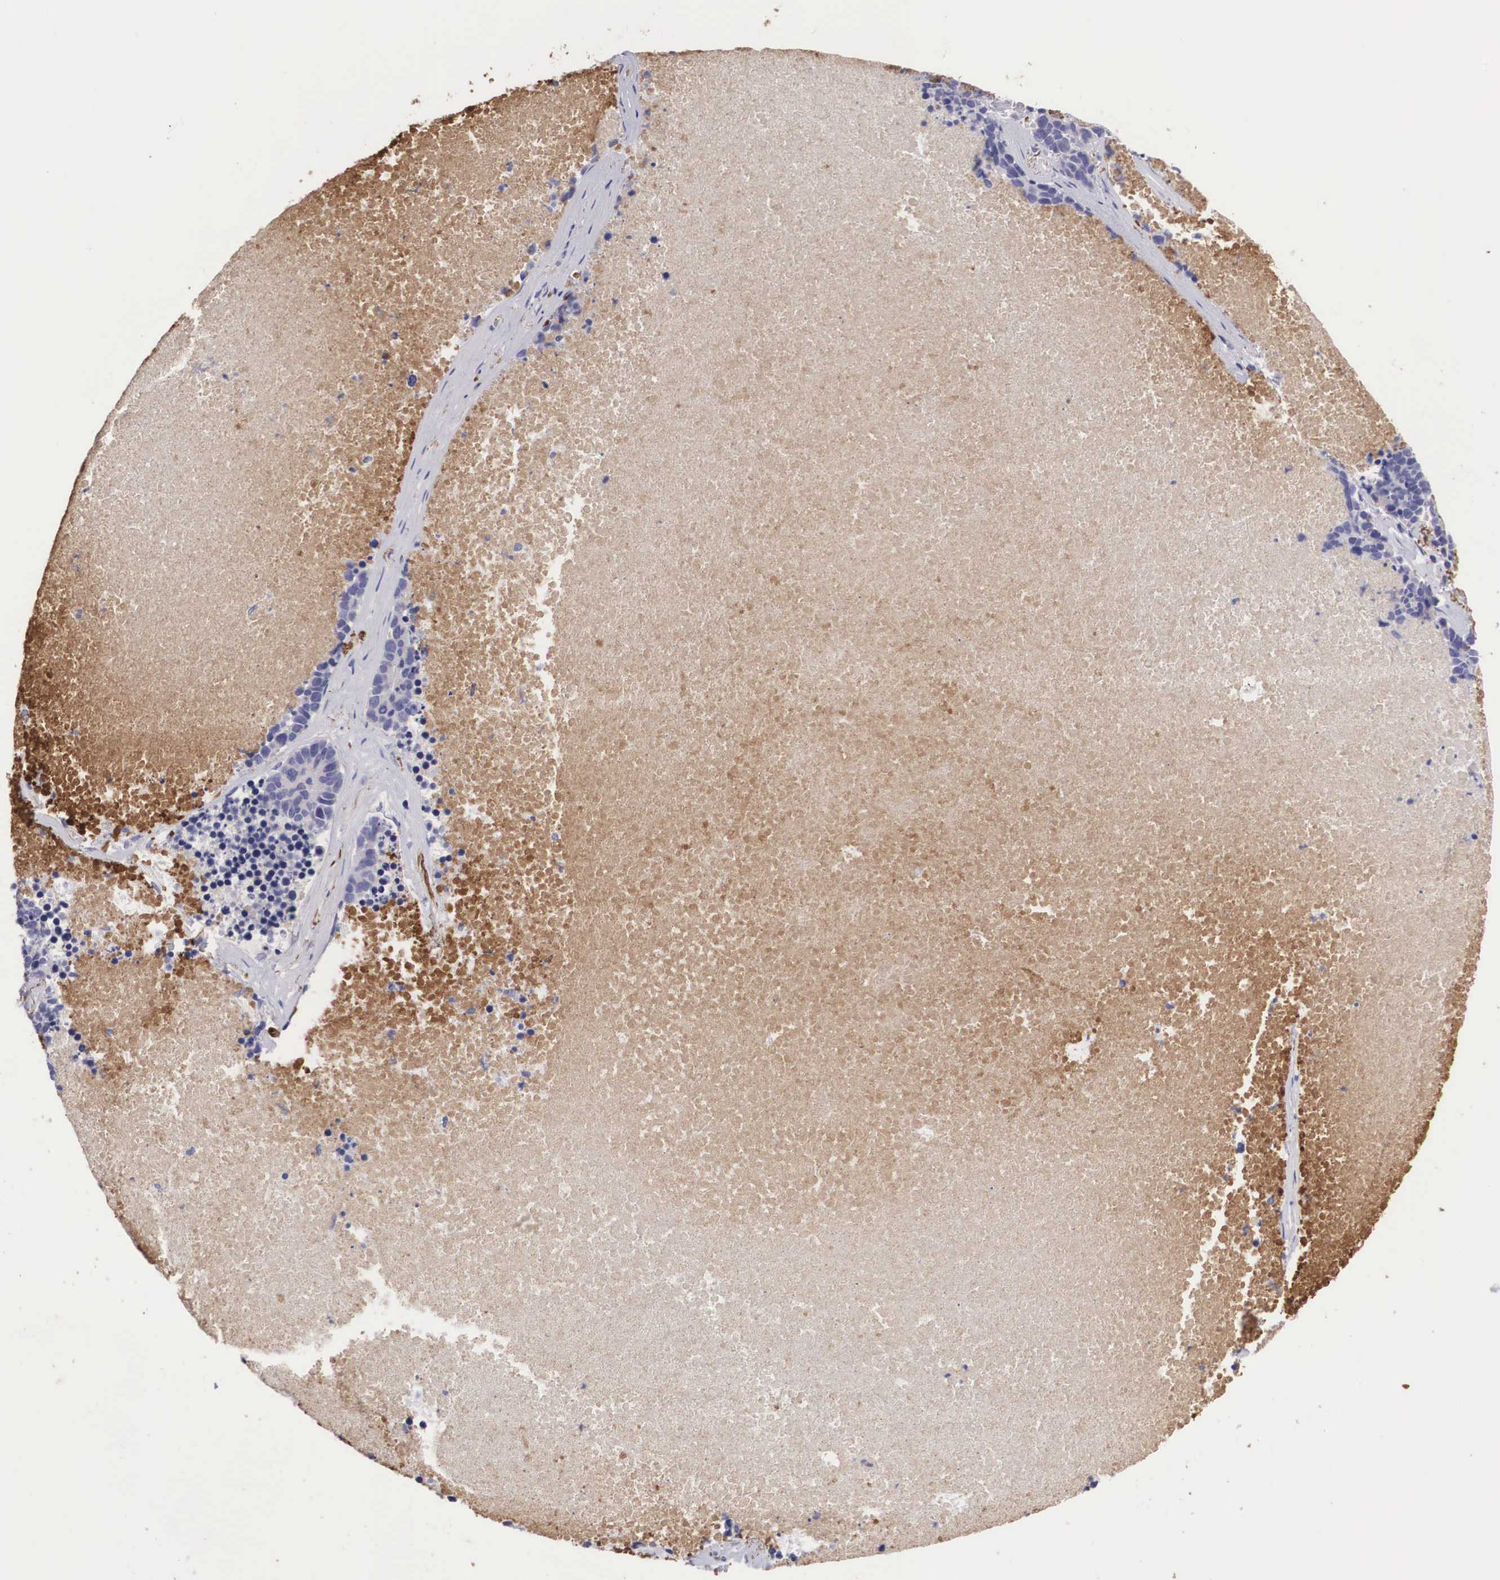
{"staining": {"intensity": "negative", "quantity": "none", "location": "none"}, "tissue": "lung cancer", "cell_type": "Tumor cells", "image_type": "cancer", "snomed": [{"axis": "morphology", "description": "Neoplasm, malignant, NOS"}, {"axis": "topography", "description": "Lung"}], "caption": "Tumor cells show no significant protein positivity in lung cancer. (Stains: DAB immunohistochemistry with hematoxylin counter stain, Microscopy: brightfield microscopy at high magnification).", "gene": "CLU", "patient": {"sex": "female", "age": 75}}